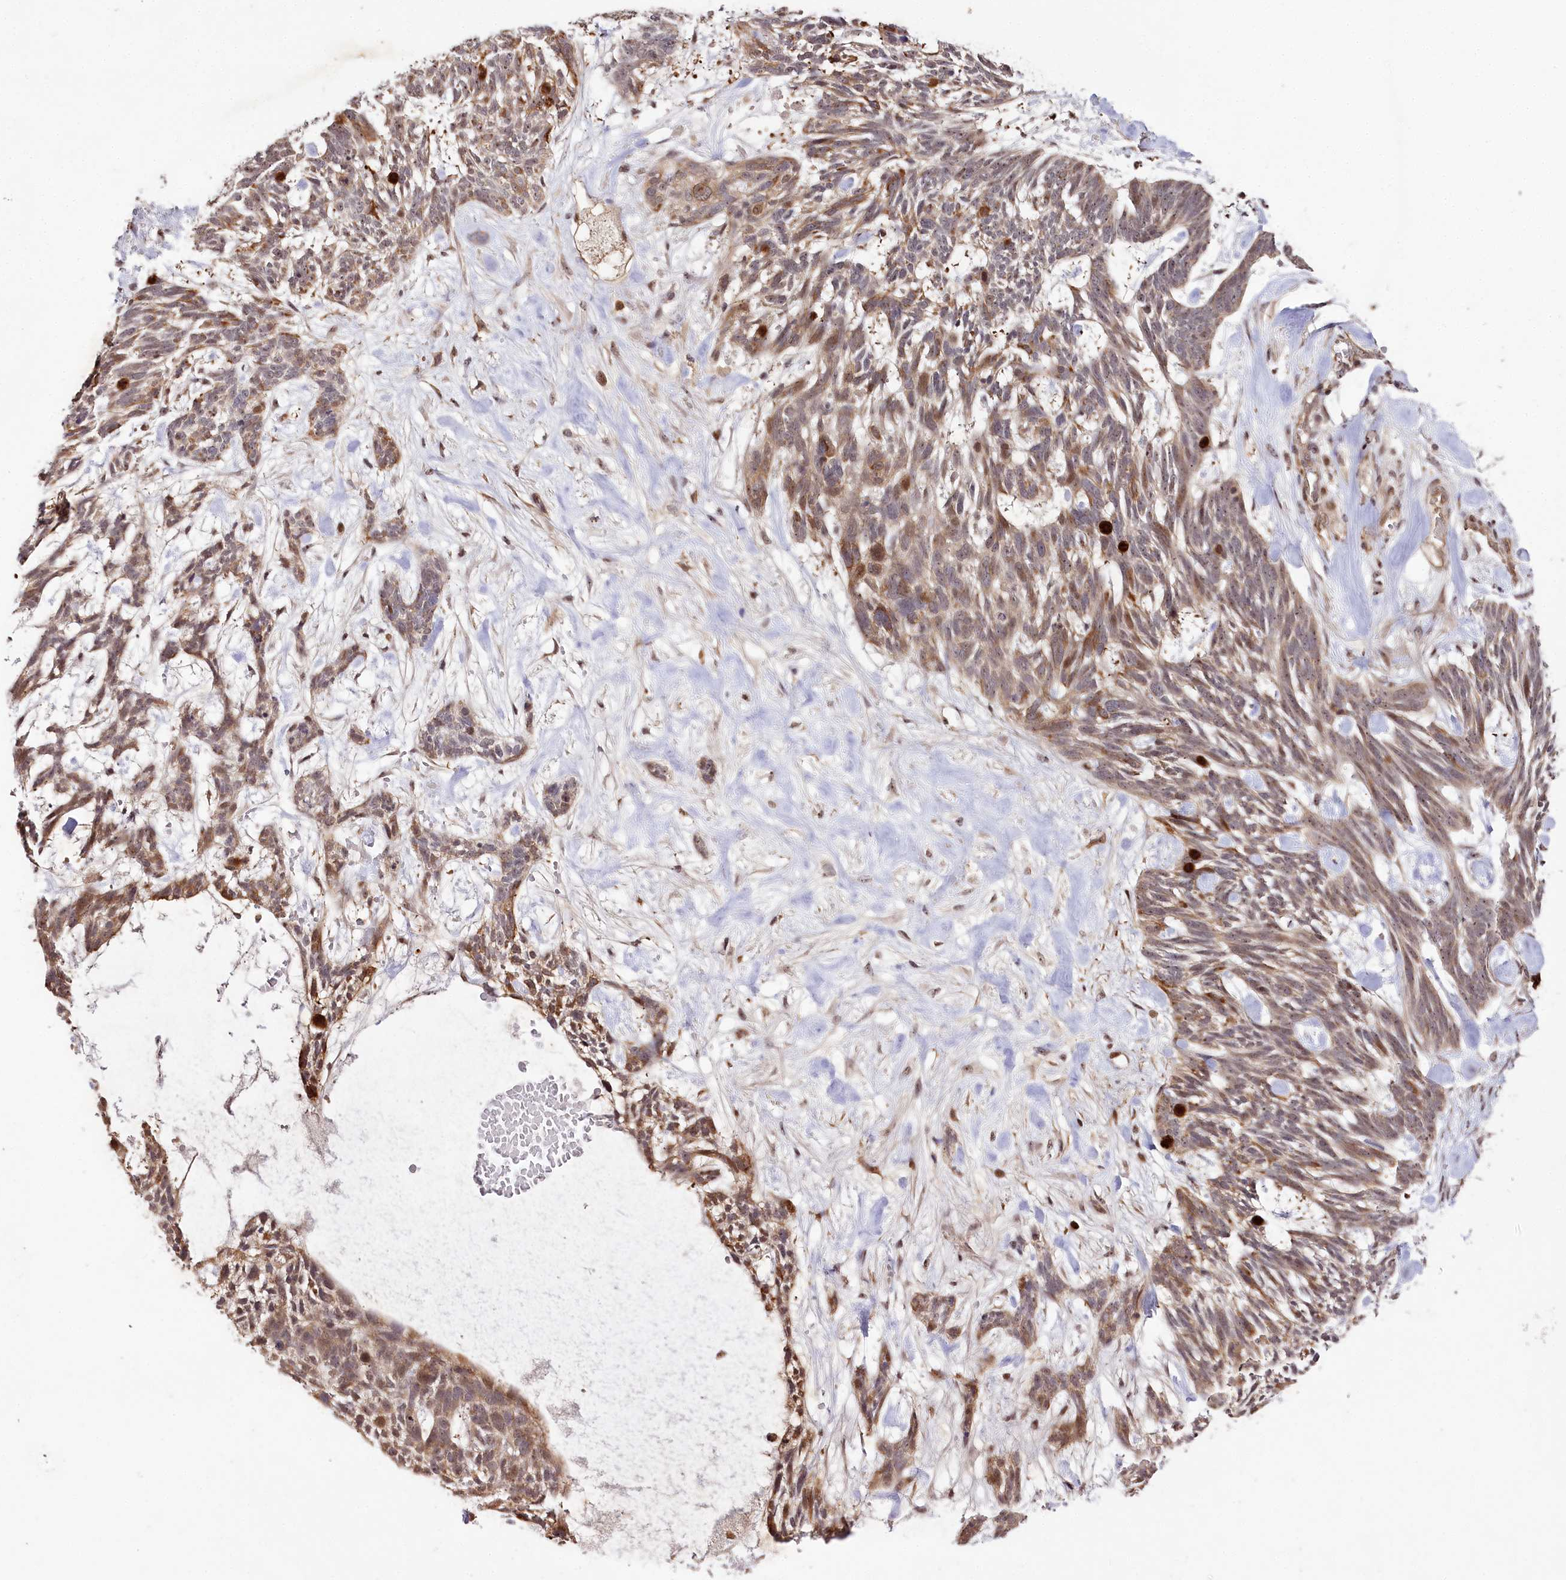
{"staining": {"intensity": "moderate", "quantity": "25%-75%", "location": "cytoplasmic/membranous"}, "tissue": "skin cancer", "cell_type": "Tumor cells", "image_type": "cancer", "snomed": [{"axis": "morphology", "description": "Basal cell carcinoma"}, {"axis": "topography", "description": "Skin"}], "caption": "Basal cell carcinoma (skin) was stained to show a protein in brown. There is medium levels of moderate cytoplasmic/membranous staining in about 25%-75% of tumor cells.", "gene": "DMP1", "patient": {"sex": "male", "age": 88}}